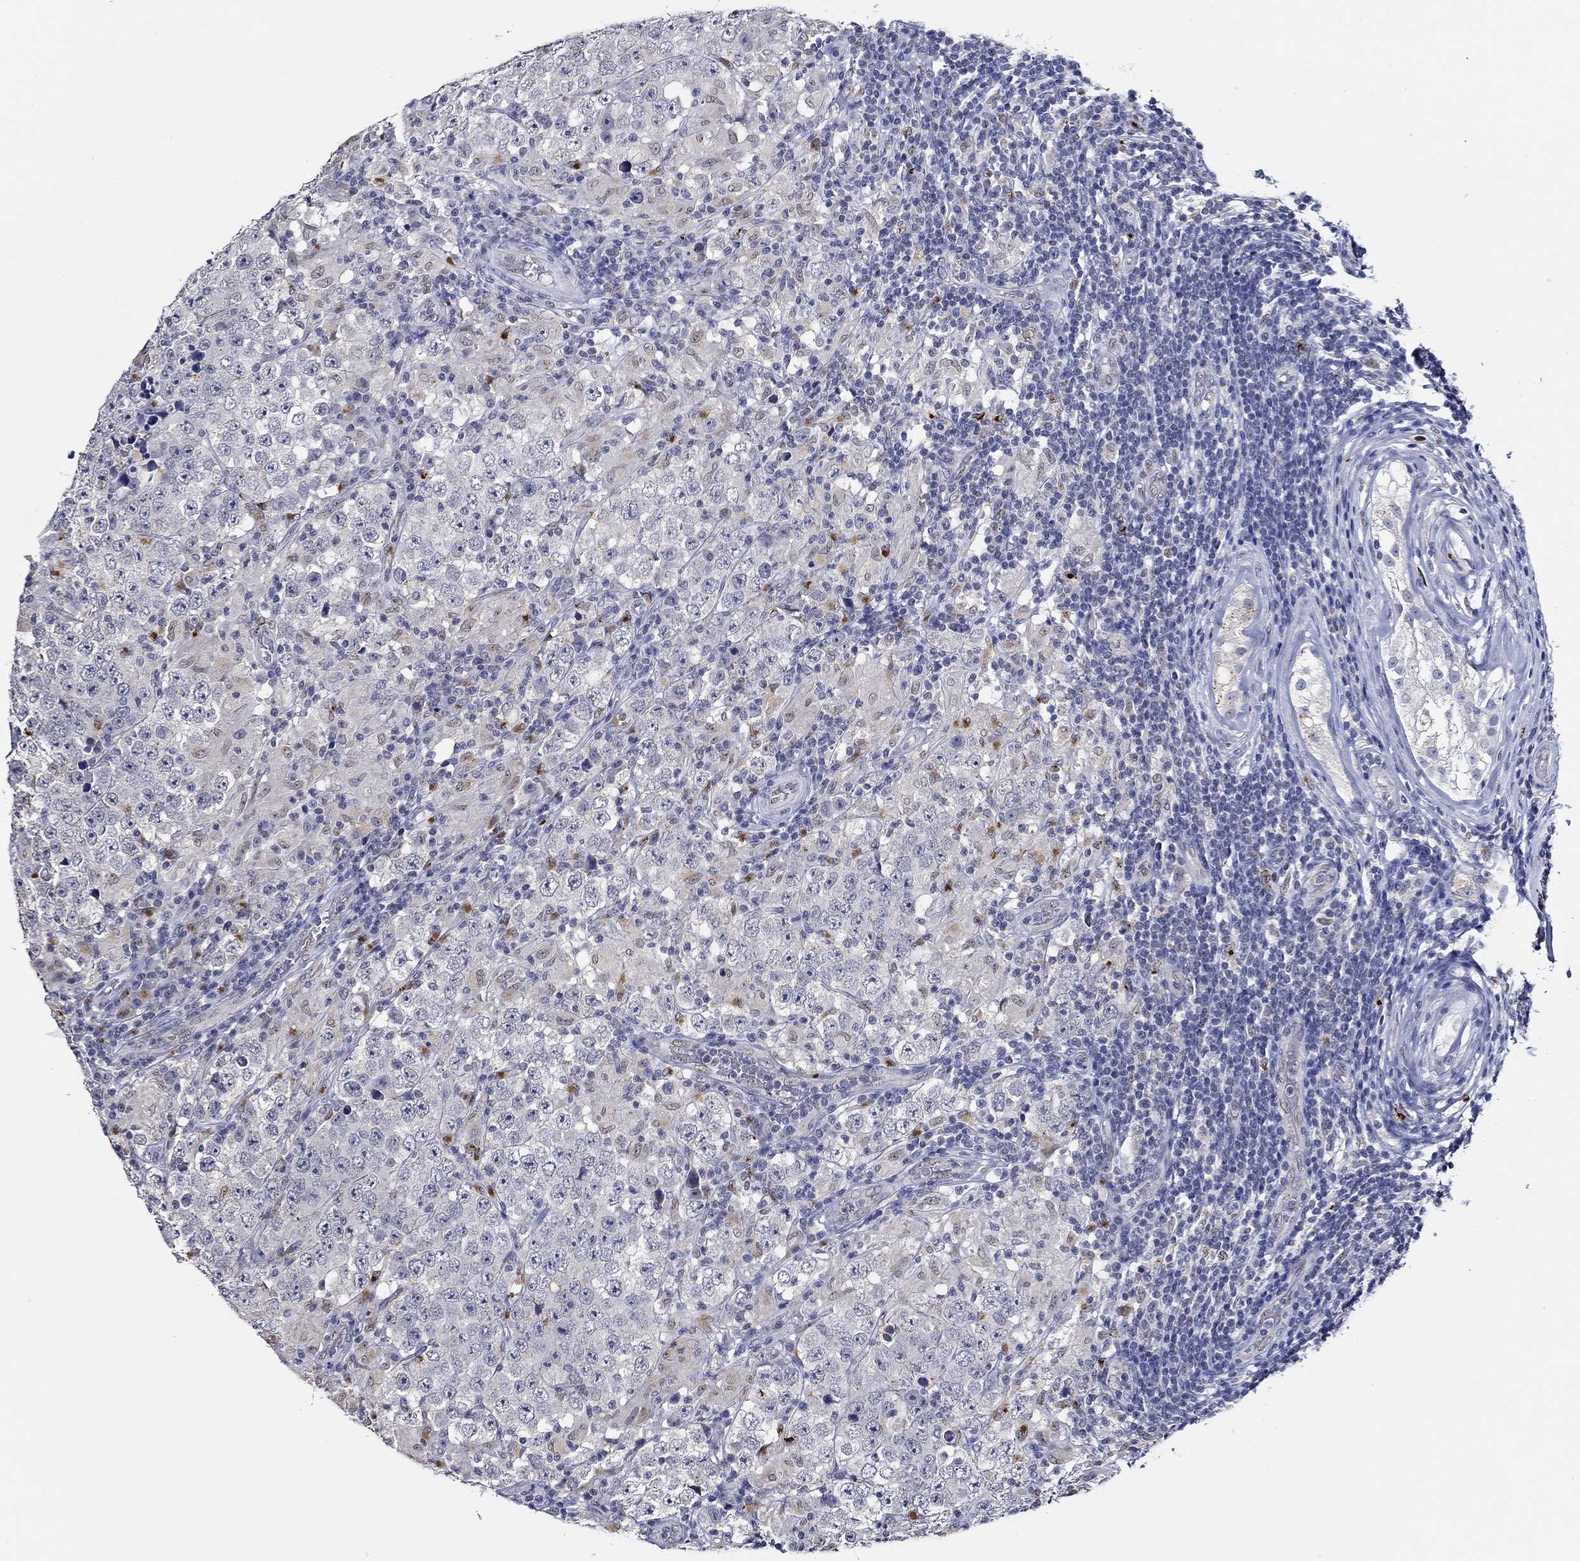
{"staining": {"intensity": "moderate", "quantity": "<25%", "location": "cytoplasmic/membranous"}, "tissue": "testis cancer", "cell_type": "Tumor cells", "image_type": "cancer", "snomed": [{"axis": "morphology", "description": "Seminoma, NOS"}, {"axis": "morphology", "description": "Carcinoma, Embryonal, NOS"}, {"axis": "topography", "description": "Testis"}], "caption": "Tumor cells exhibit low levels of moderate cytoplasmic/membranous staining in about <25% of cells in human embryonal carcinoma (testis).", "gene": "GATA2", "patient": {"sex": "male", "age": 41}}